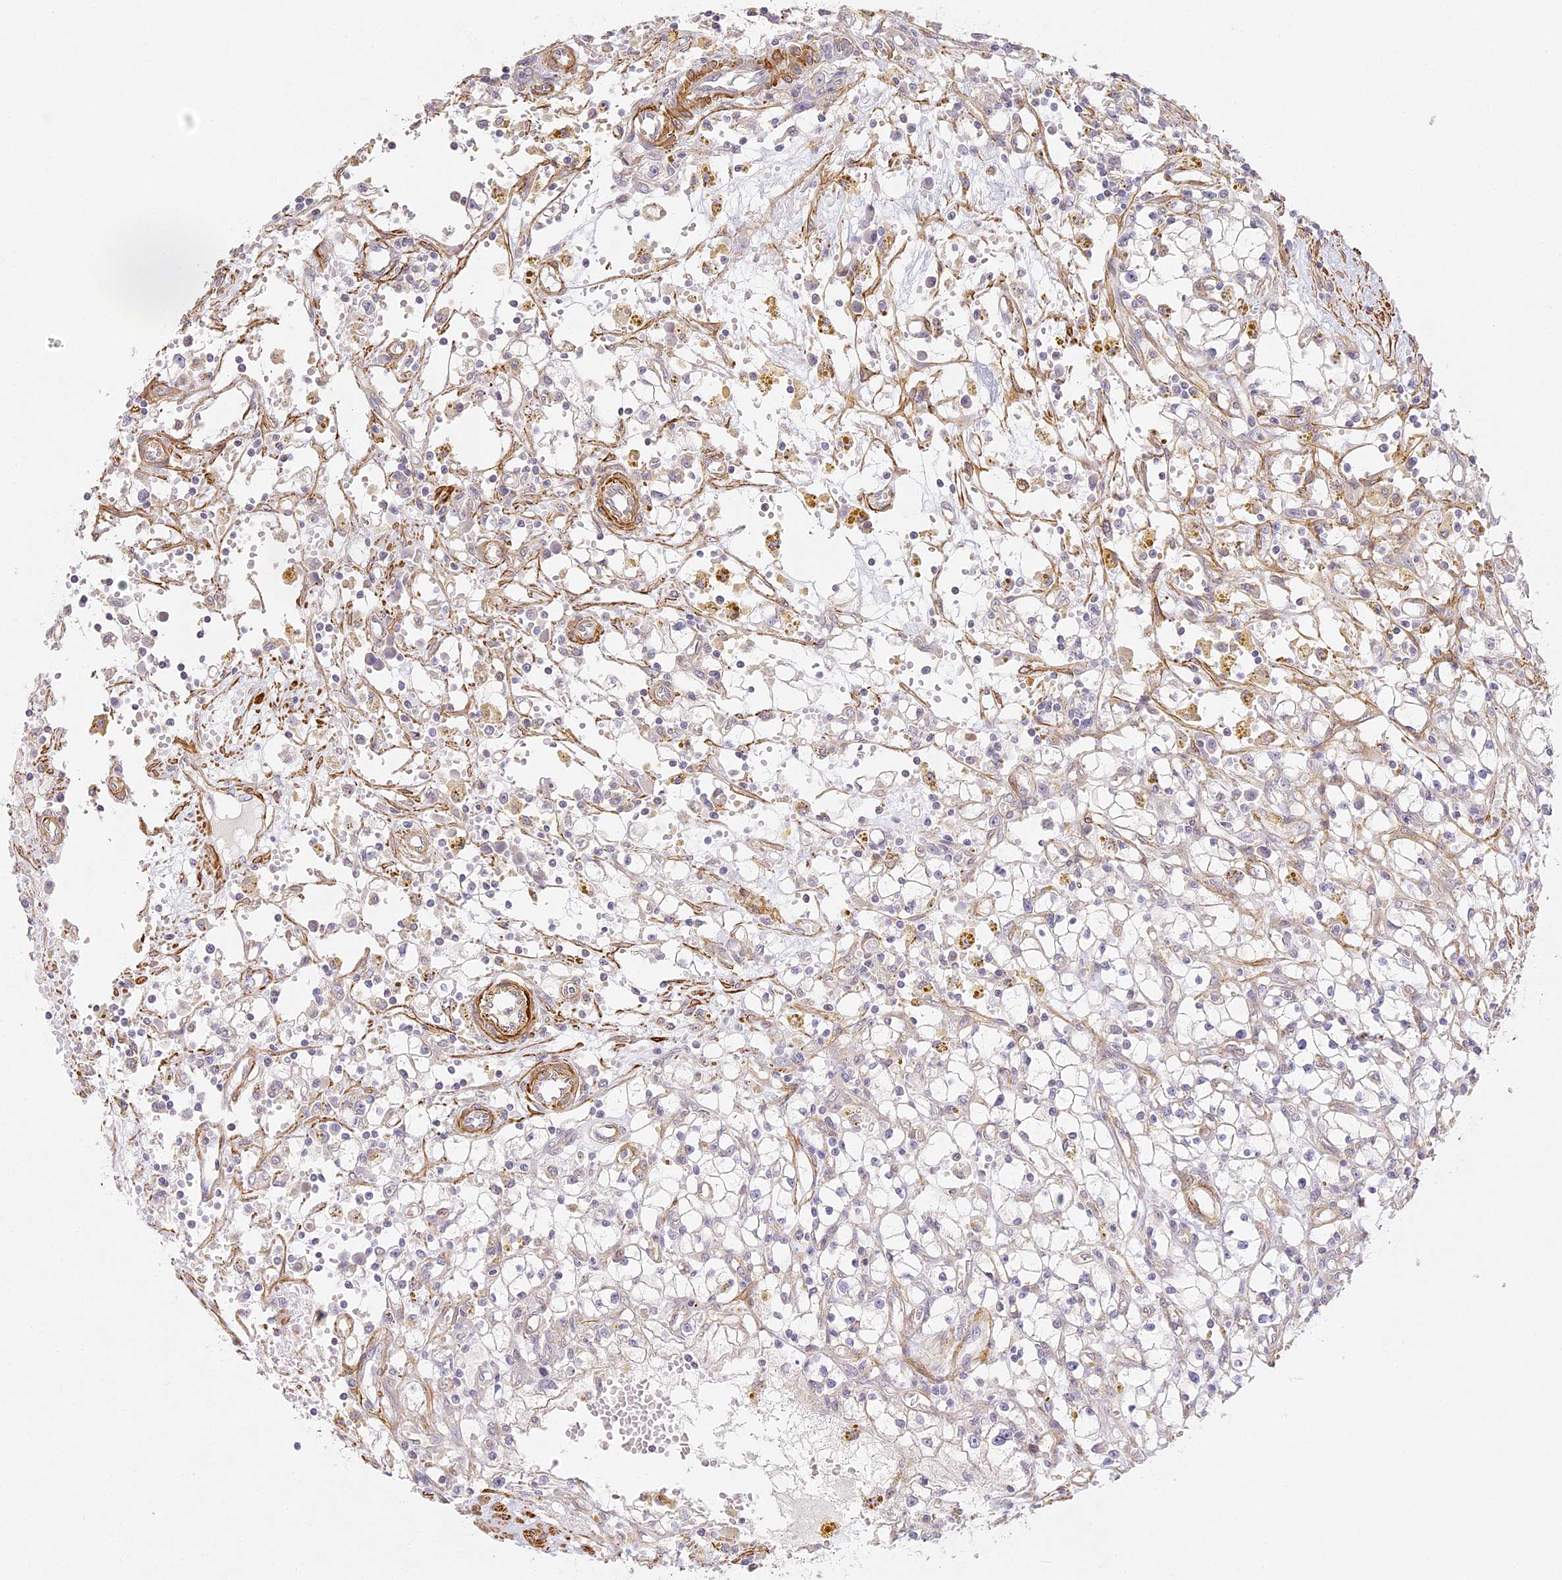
{"staining": {"intensity": "negative", "quantity": "none", "location": "none"}, "tissue": "renal cancer", "cell_type": "Tumor cells", "image_type": "cancer", "snomed": [{"axis": "morphology", "description": "Adenocarcinoma, NOS"}, {"axis": "topography", "description": "Kidney"}], "caption": "Immunohistochemistry histopathology image of neoplastic tissue: human adenocarcinoma (renal) stained with DAB exhibits no significant protein expression in tumor cells.", "gene": "MED28", "patient": {"sex": "male", "age": 56}}